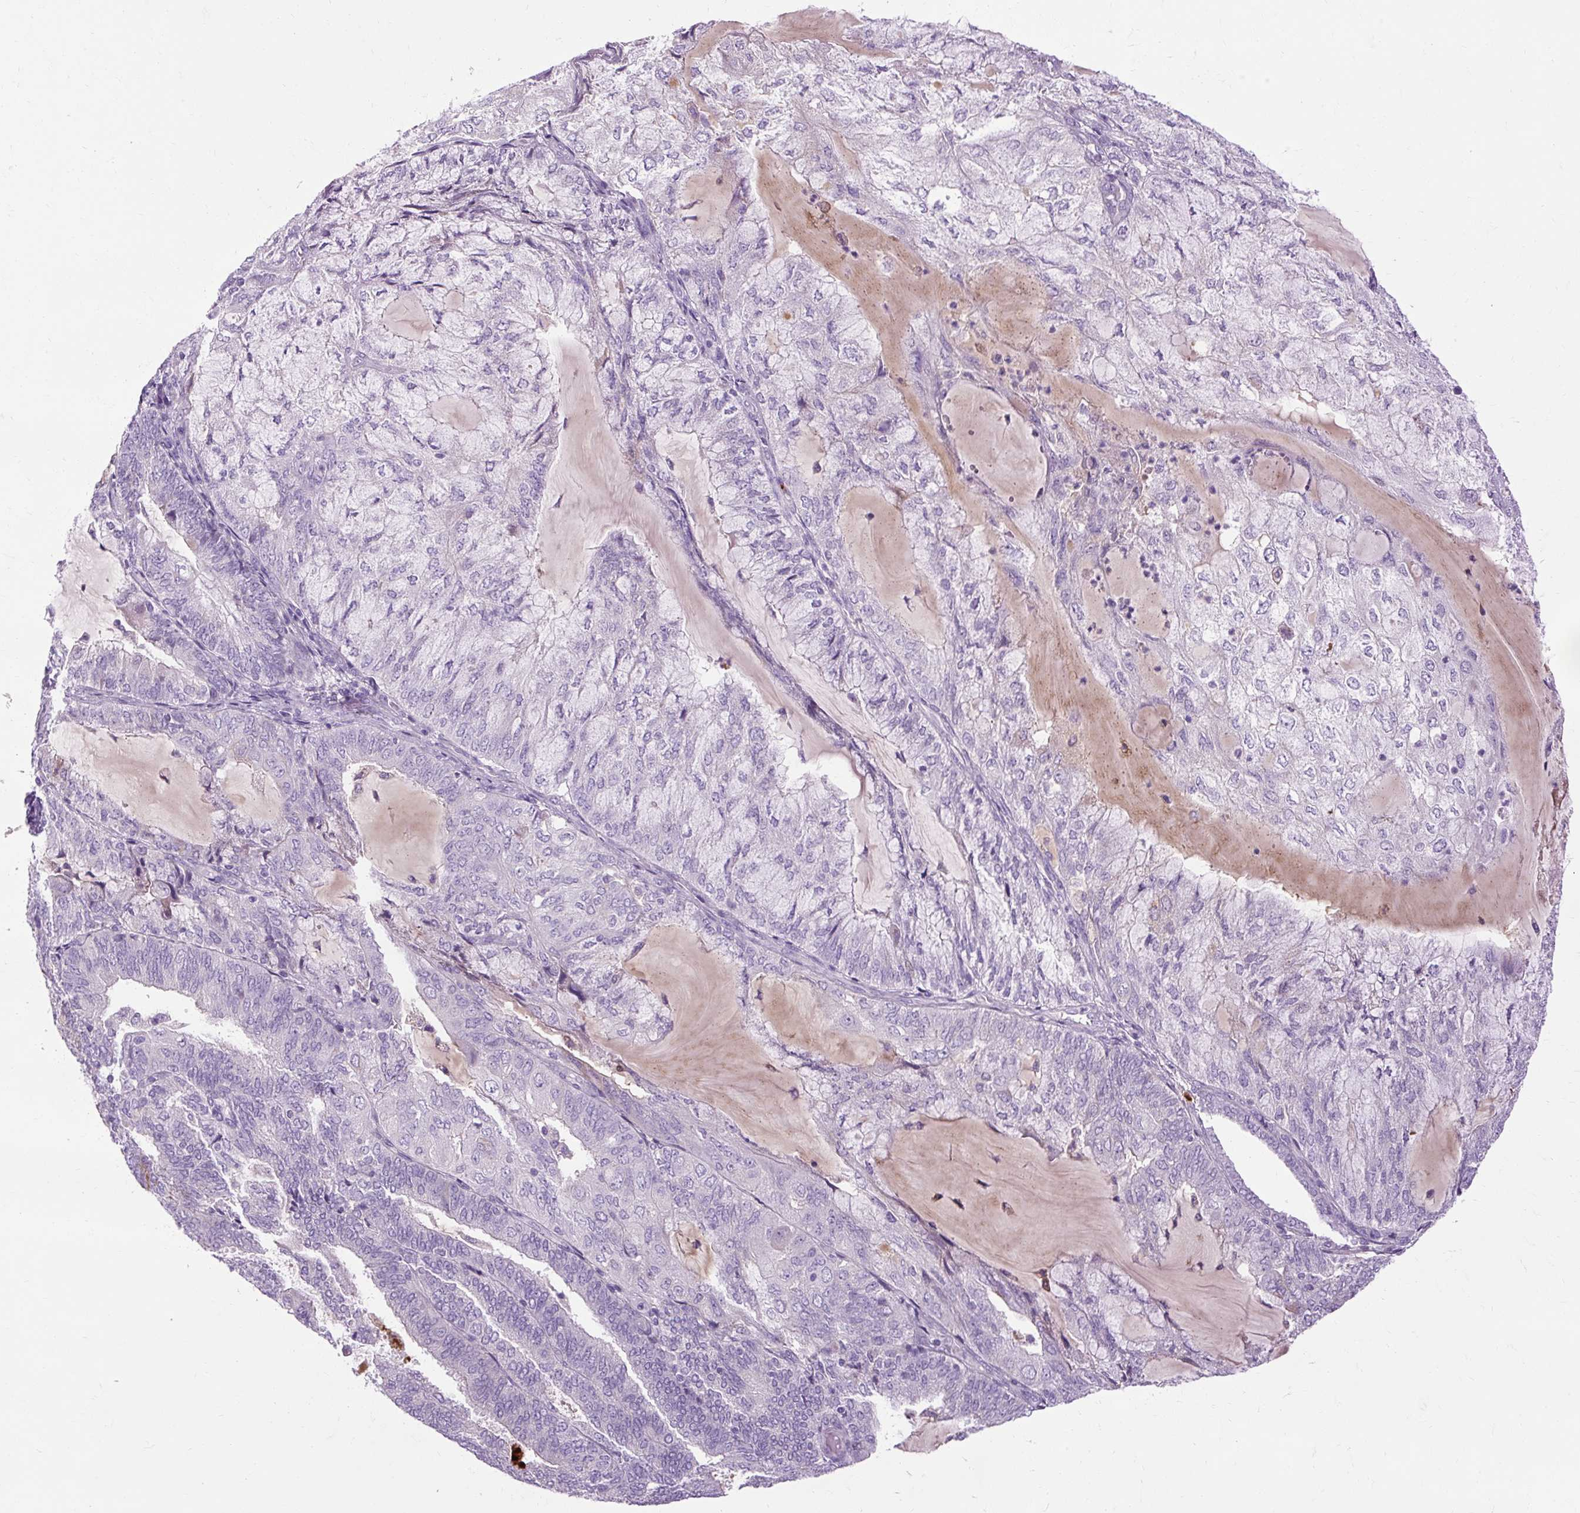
{"staining": {"intensity": "negative", "quantity": "none", "location": "none"}, "tissue": "endometrial cancer", "cell_type": "Tumor cells", "image_type": "cancer", "snomed": [{"axis": "morphology", "description": "Adenocarcinoma, NOS"}, {"axis": "topography", "description": "Endometrium"}], "caption": "The immunohistochemistry (IHC) image has no significant positivity in tumor cells of adenocarcinoma (endometrial) tissue. (Brightfield microscopy of DAB (3,3'-diaminobenzidine) immunohistochemistry at high magnification).", "gene": "ARRDC2", "patient": {"sex": "female", "age": 81}}